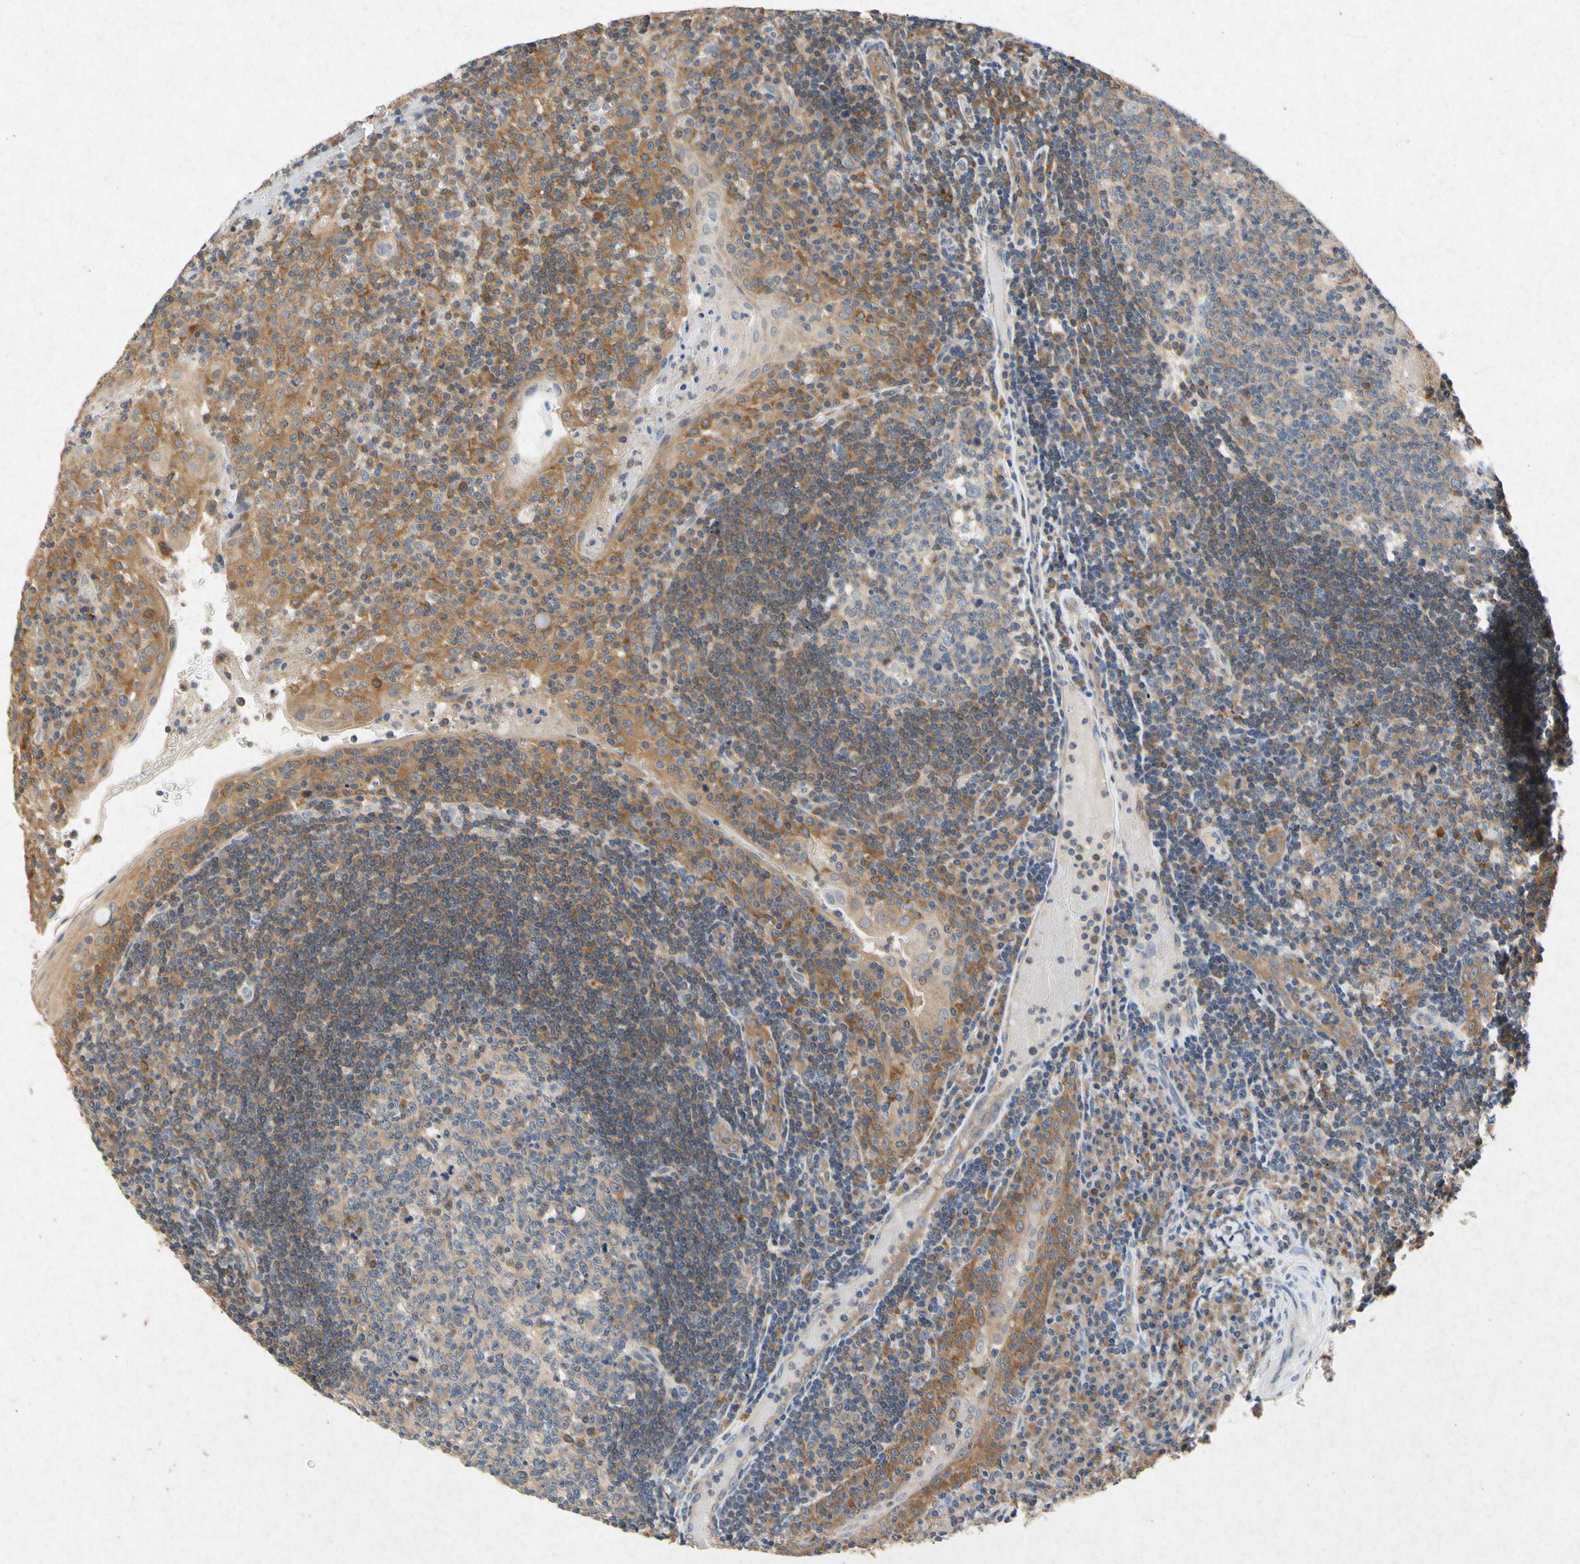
{"staining": {"intensity": "weak", "quantity": ">75%", "location": "cytoplasmic/membranous"}, "tissue": "tonsil", "cell_type": "Germinal center cells", "image_type": "normal", "snomed": [{"axis": "morphology", "description": "Normal tissue, NOS"}, {"axis": "topography", "description": "Tonsil"}], "caption": "The micrograph displays a brown stain indicating the presence of a protein in the cytoplasmic/membranous of germinal center cells in tonsil. (DAB (3,3'-diaminobenzidine) IHC with brightfield microscopy, high magnification).", "gene": "RPS6KA1", "patient": {"sex": "female", "age": 40}}